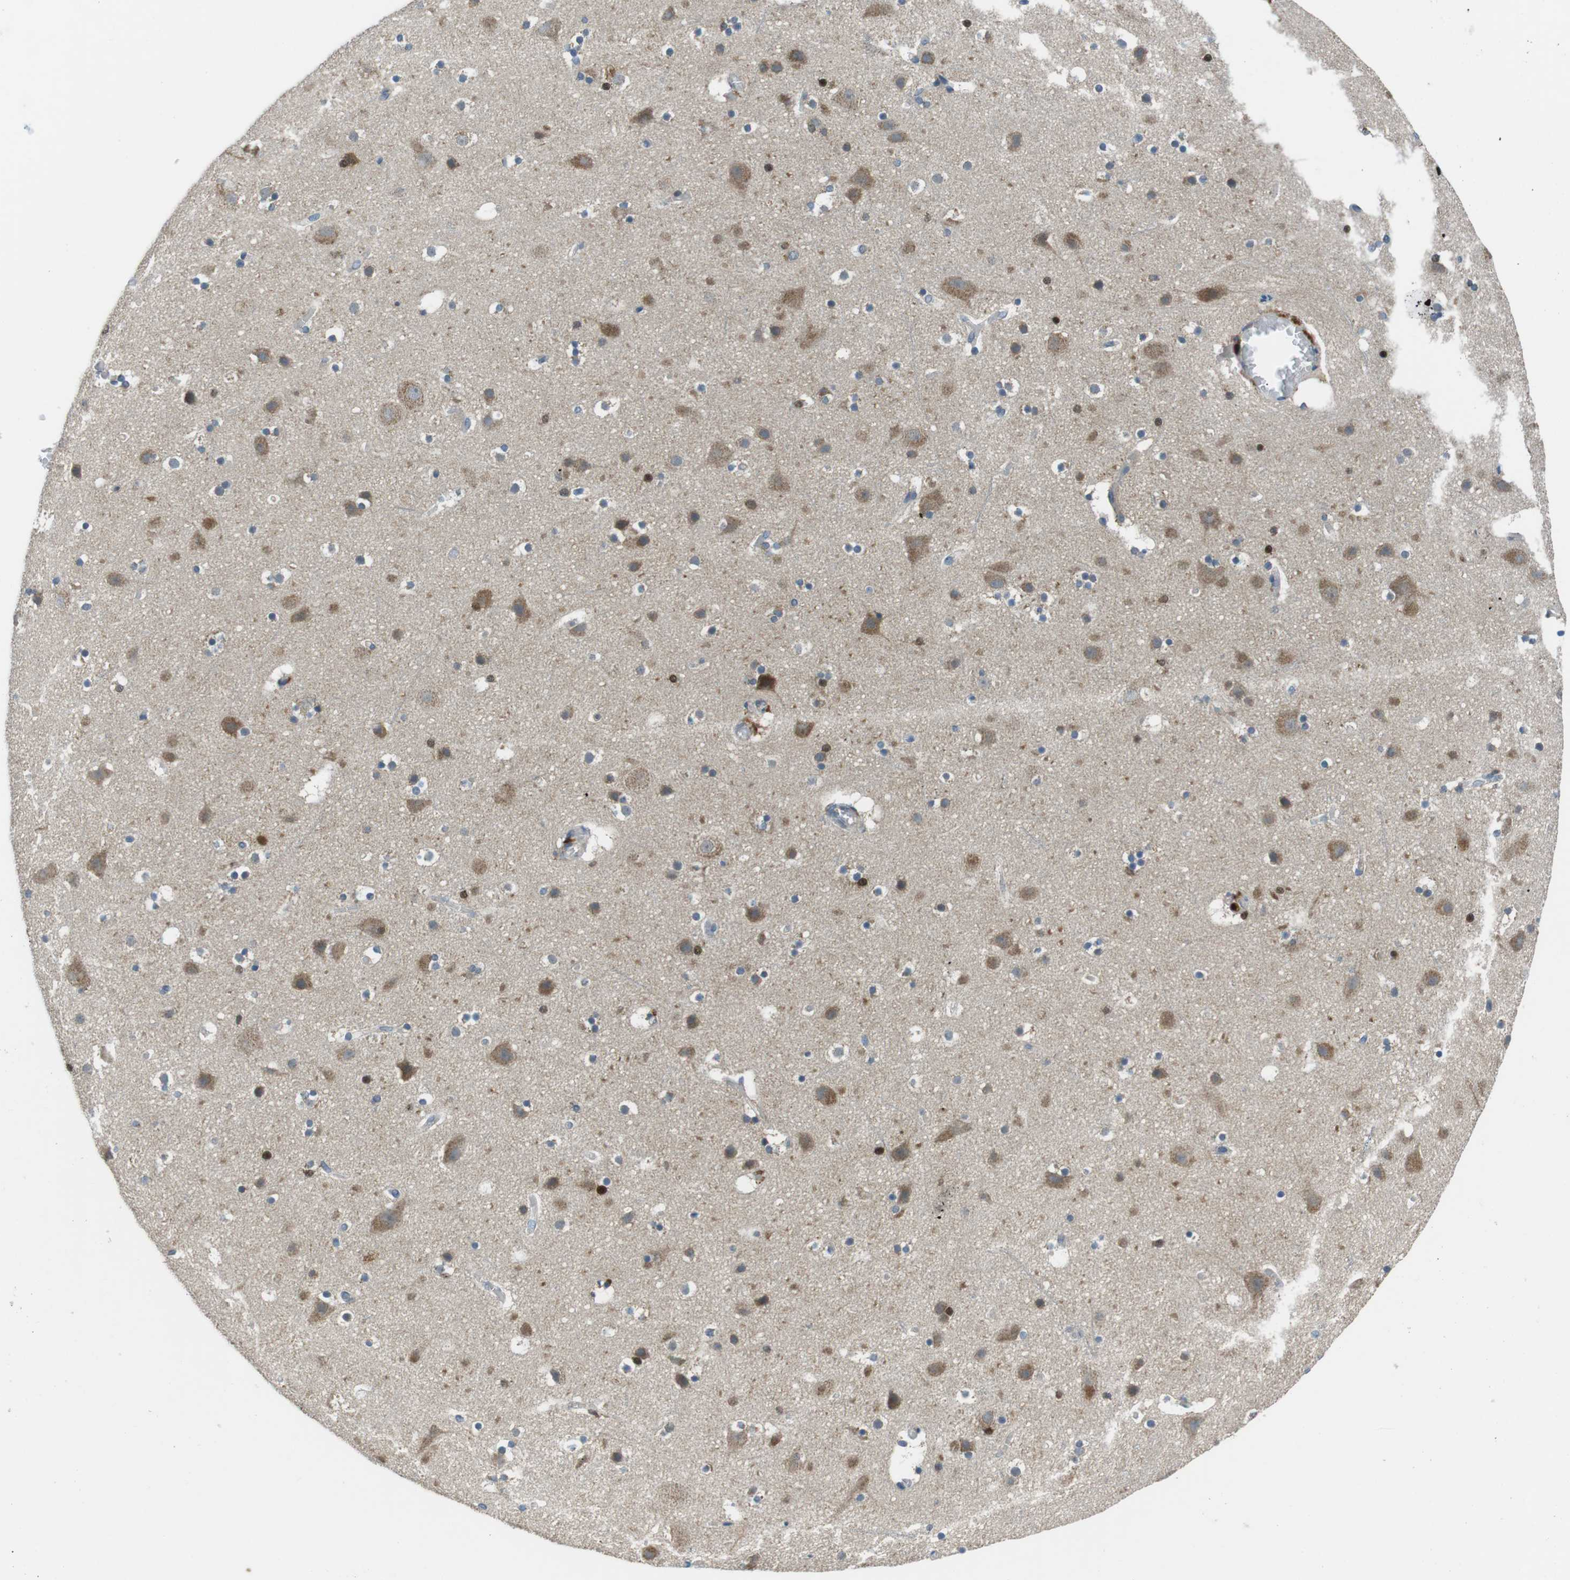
{"staining": {"intensity": "negative", "quantity": "none", "location": "none"}, "tissue": "cerebral cortex", "cell_type": "Endothelial cells", "image_type": "normal", "snomed": [{"axis": "morphology", "description": "Normal tissue, NOS"}, {"axis": "topography", "description": "Cerebral cortex"}], "caption": "Micrograph shows no significant protein expression in endothelial cells of normal cerebral cortex. Nuclei are stained in blue.", "gene": "BACE1", "patient": {"sex": "male", "age": 45}}